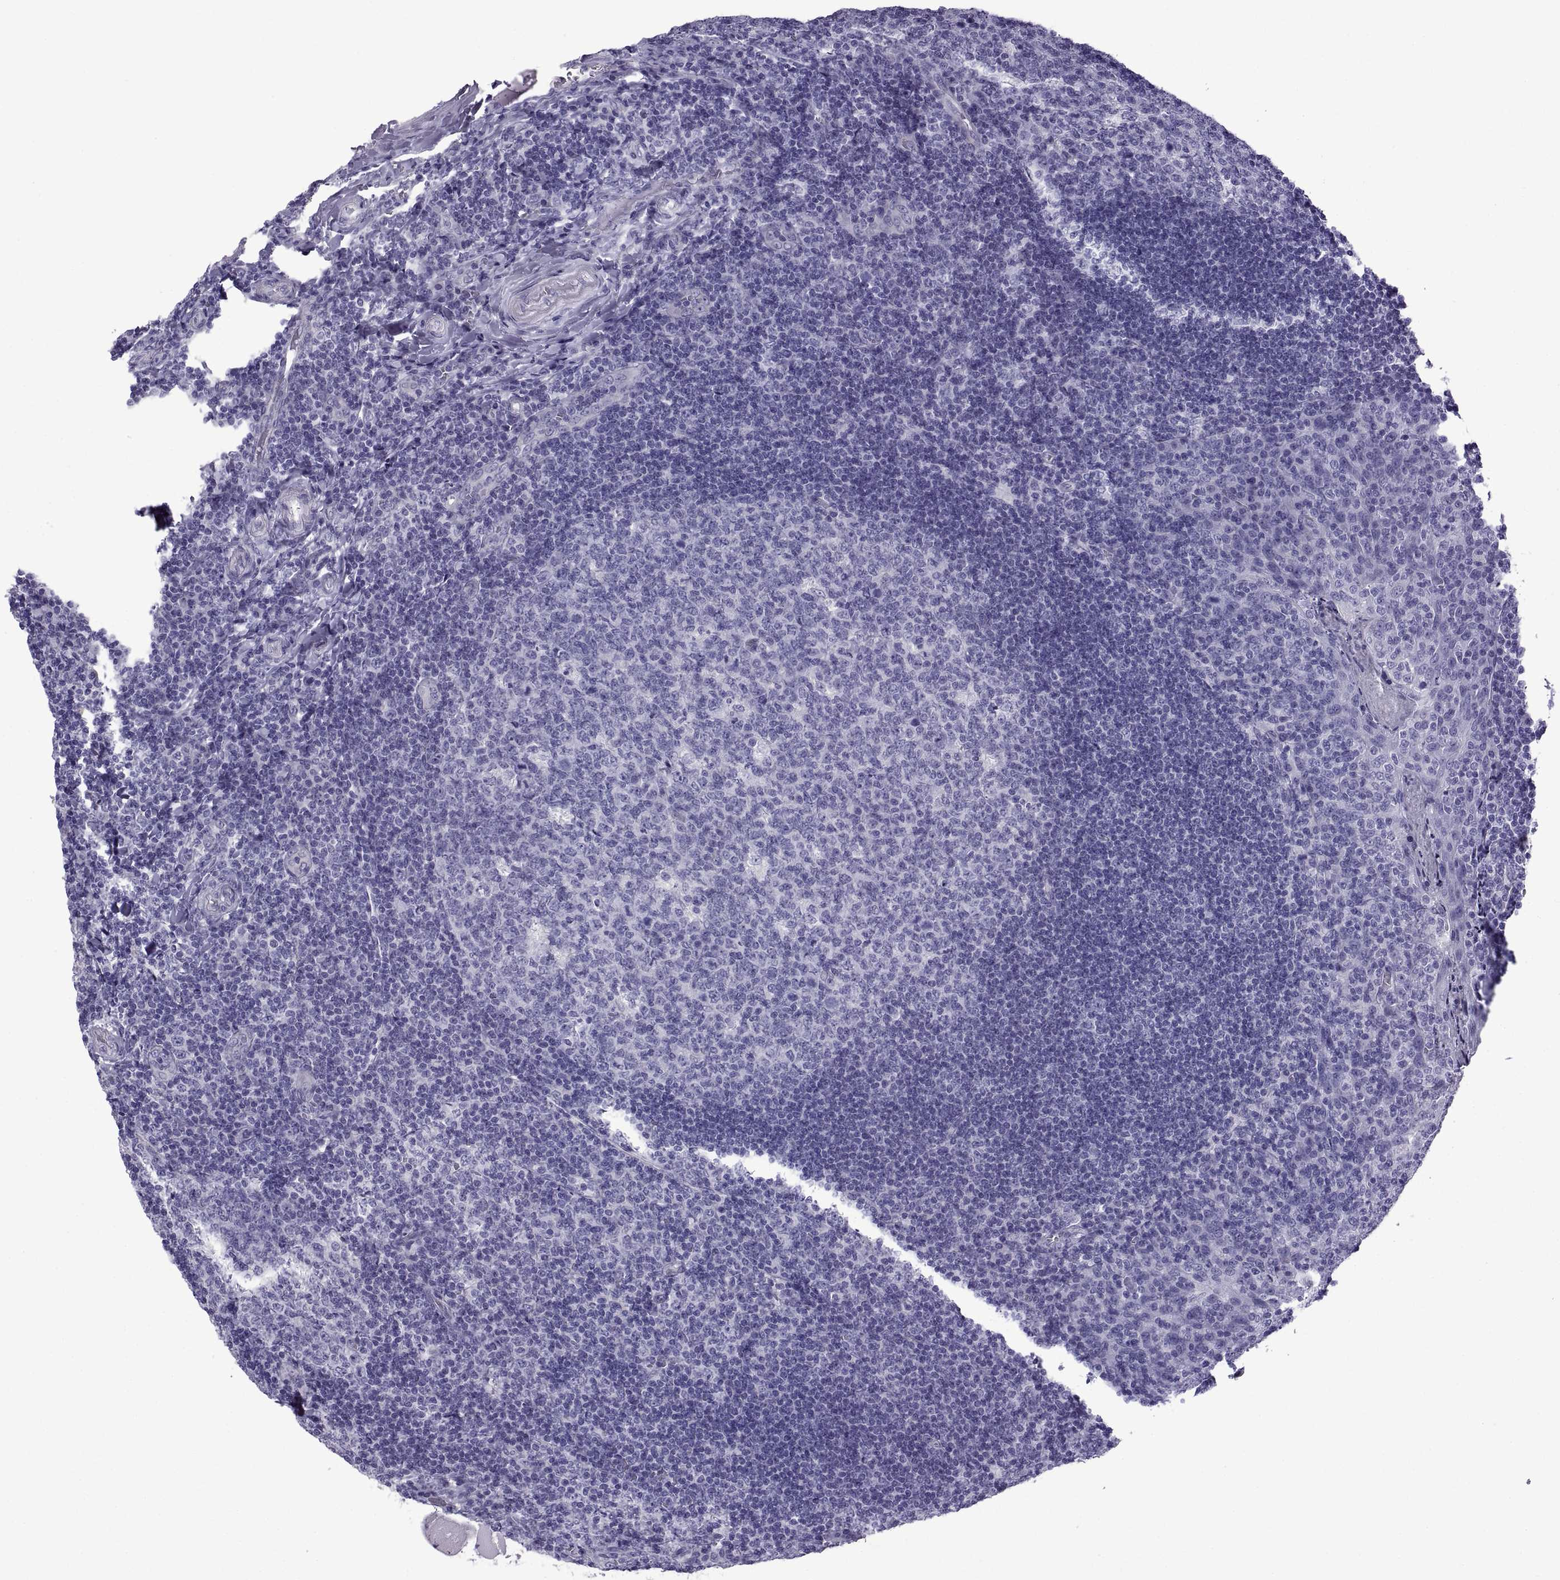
{"staining": {"intensity": "negative", "quantity": "none", "location": "none"}, "tissue": "tonsil", "cell_type": "Germinal center cells", "image_type": "normal", "snomed": [{"axis": "morphology", "description": "Normal tissue, NOS"}, {"axis": "topography", "description": "Tonsil"}], "caption": "Immunohistochemical staining of benign tonsil reveals no significant staining in germinal center cells. (DAB immunohistochemistry (IHC), high magnification).", "gene": "SPDYE10", "patient": {"sex": "male", "age": 17}}